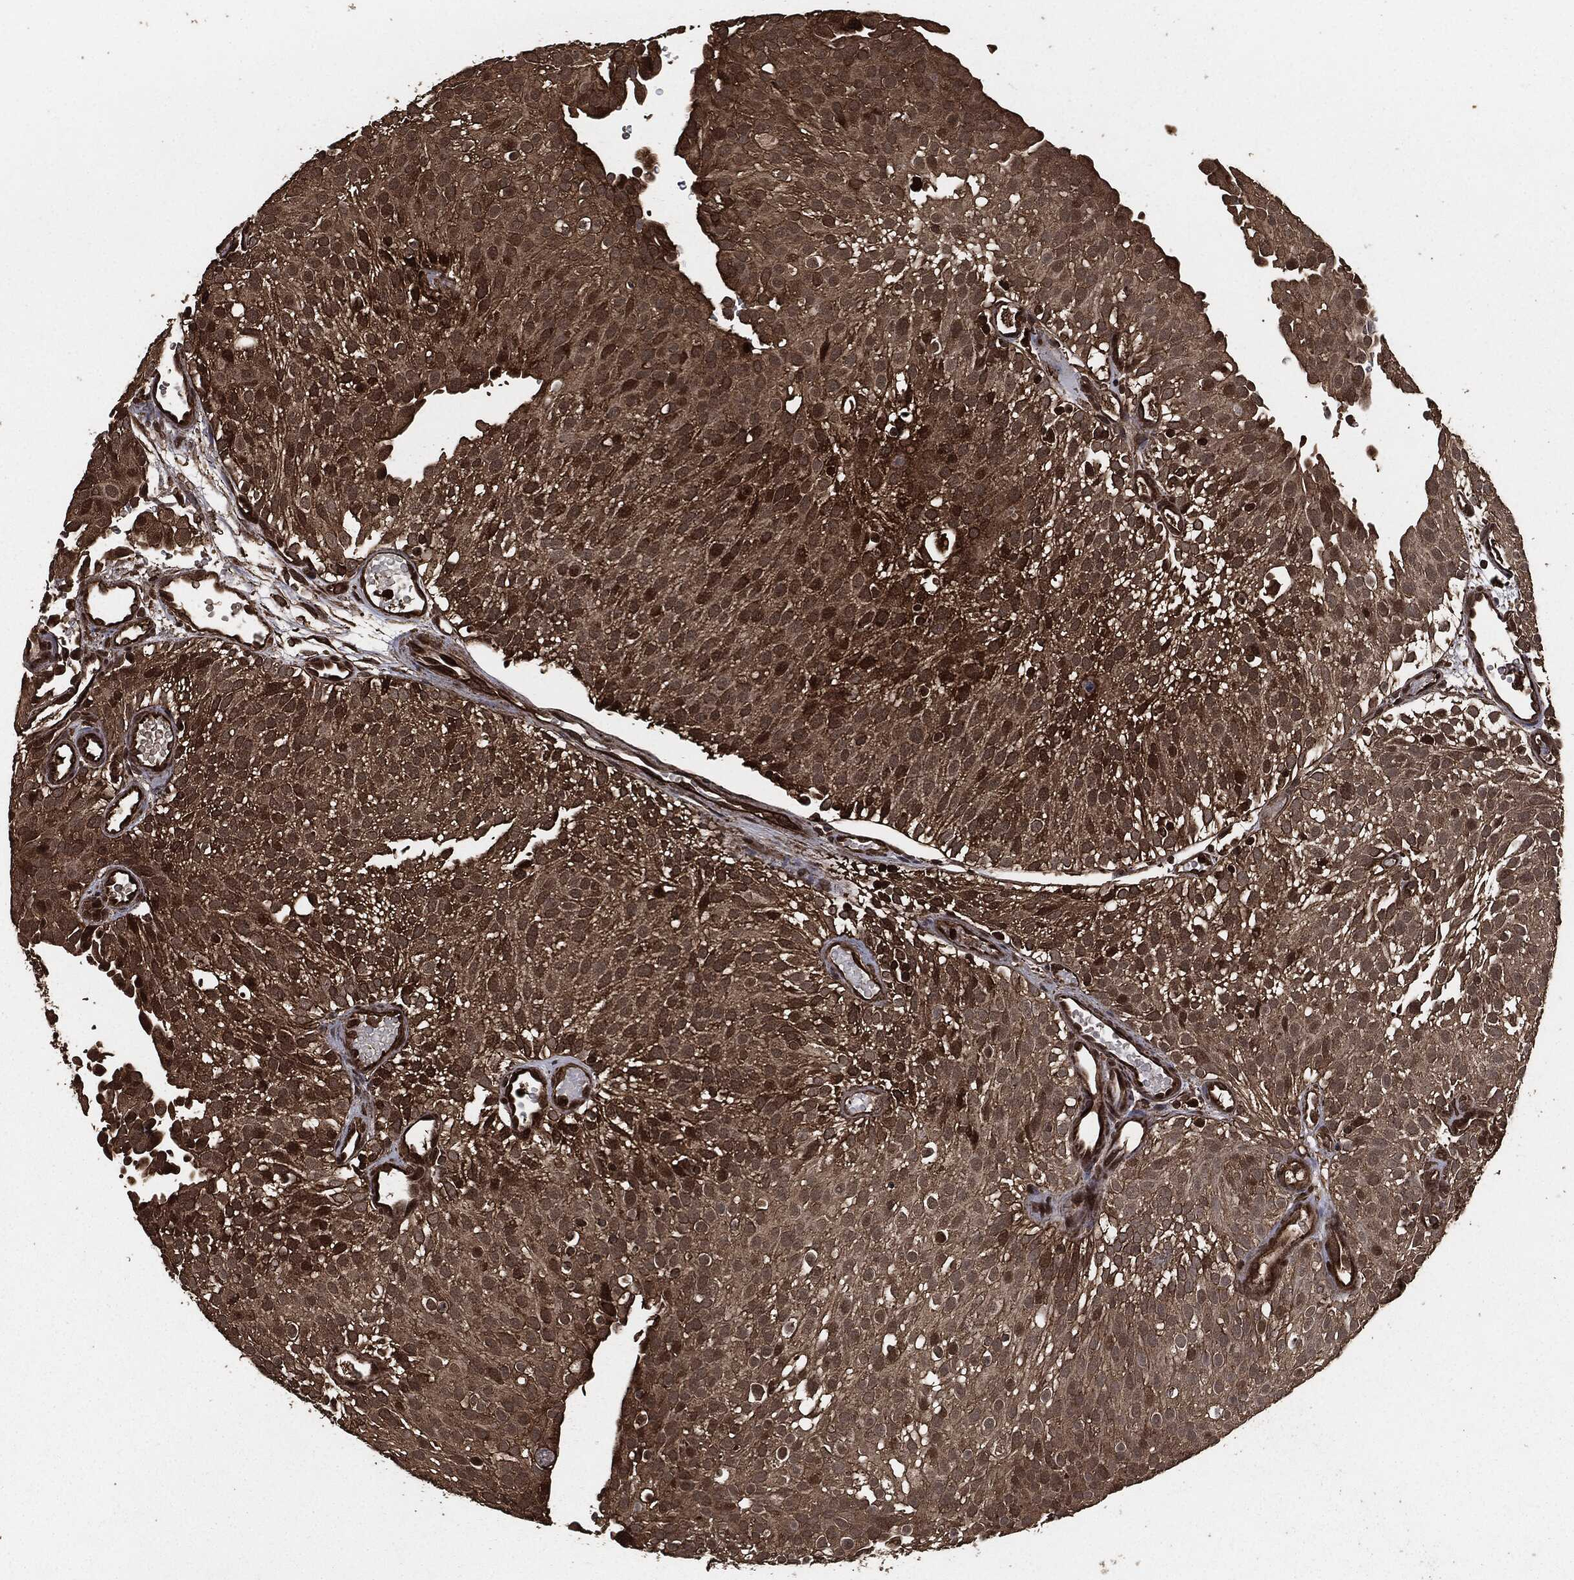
{"staining": {"intensity": "strong", "quantity": "<25%", "location": "nuclear"}, "tissue": "urothelial cancer", "cell_type": "Tumor cells", "image_type": "cancer", "snomed": [{"axis": "morphology", "description": "Urothelial carcinoma, Low grade"}, {"axis": "topography", "description": "Urinary bladder"}], "caption": "Immunohistochemistry (DAB) staining of human urothelial carcinoma (low-grade) reveals strong nuclear protein expression in about <25% of tumor cells.", "gene": "EGFR", "patient": {"sex": "male", "age": 78}}